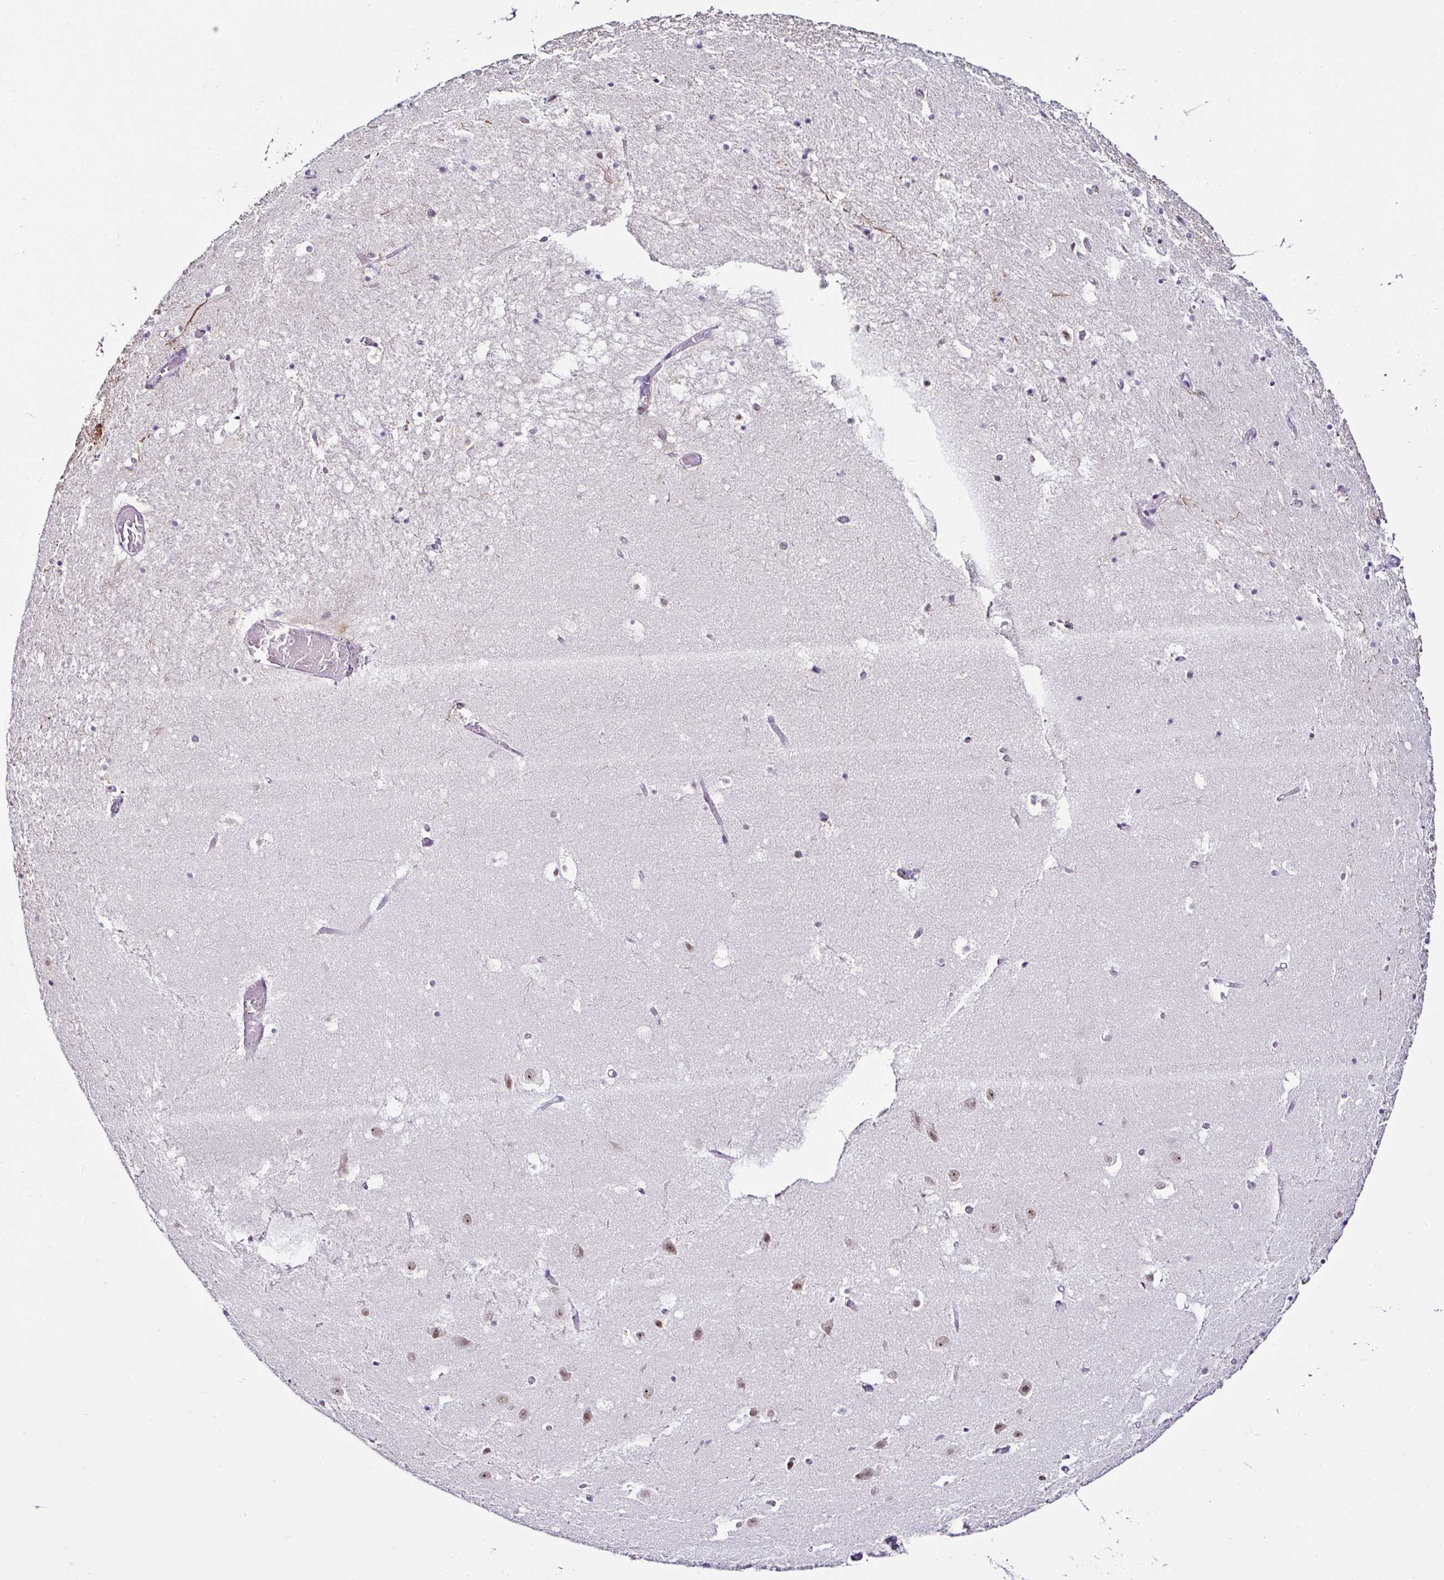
{"staining": {"intensity": "negative", "quantity": "none", "location": "none"}, "tissue": "hippocampus", "cell_type": "Glial cells", "image_type": "normal", "snomed": [{"axis": "morphology", "description": "Normal tissue, NOS"}, {"axis": "topography", "description": "Hippocampus"}], "caption": "The micrograph displays no staining of glial cells in unremarkable hippocampus. The staining was performed using DAB (3,3'-diaminobenzidine) to visualize the protein expression in brown, while the nuclei were stained in blue with hematoxylin (Magnification: 20x).", "gene": "PTPN2", "patient": {"sex": "female", "age": 52}}